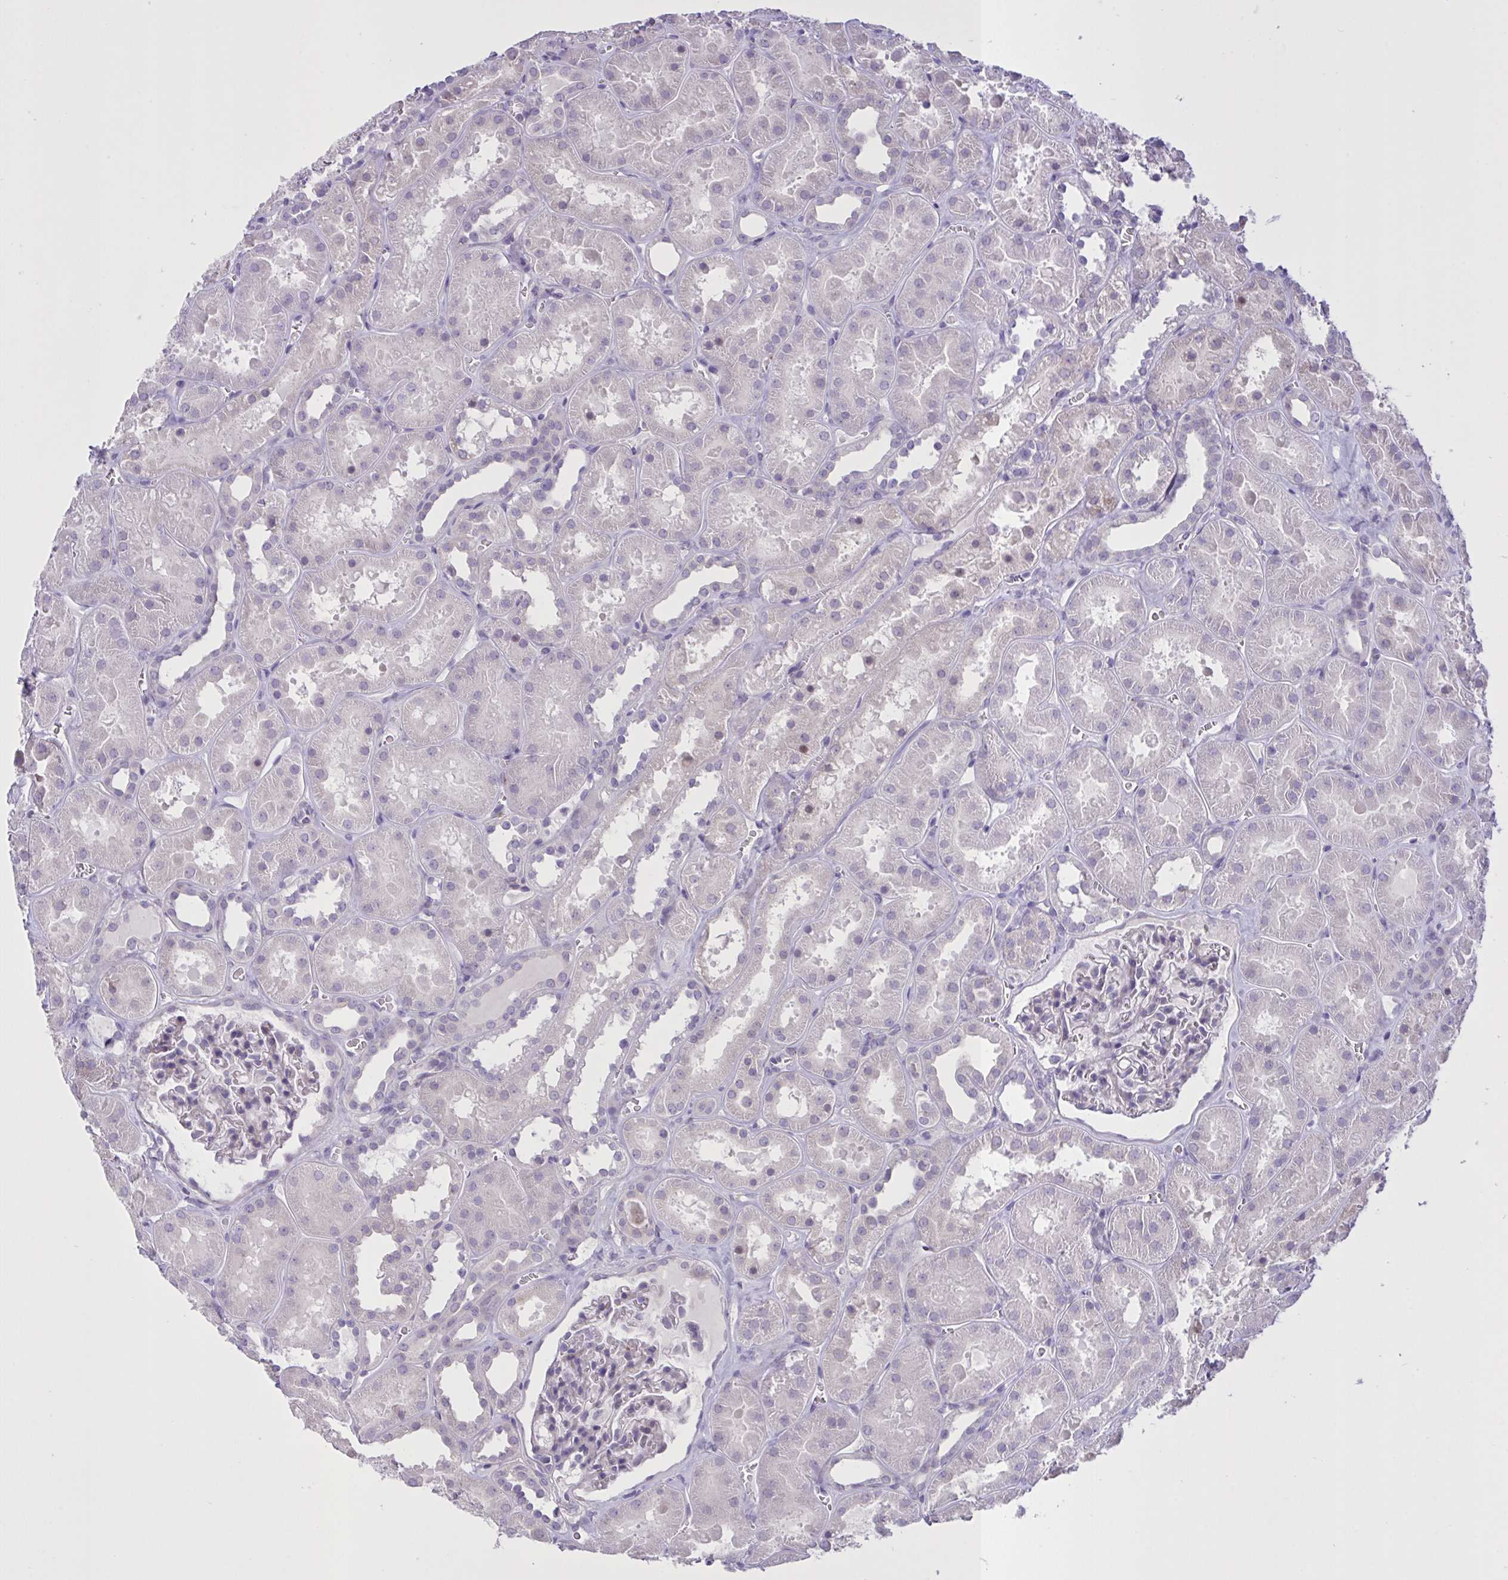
{"staining": {"intensity": "negative", "quantity": "none", "location": "none"}, "tissue": "kidney", "cell_type": "Cells in glomeruli", "image_type": "normal", "snomed": [{"axis": "morphology", "description": "Normal tissue, NOS"}, {"axis": "topography", "description": "Kidney"}], "caption": "Immunohistochemistry (IHC) histopathology image of benign kidney: kidney stained with DAB (3,3'-diaminobenzidine) shows no significant protein expression in cells in glomeruli. (DAB immunohistochemistry (IHC) with hematoxylin counter stain).", "gene": "MRGPRX2", "patient": {"sex": "female", "age": 41}}